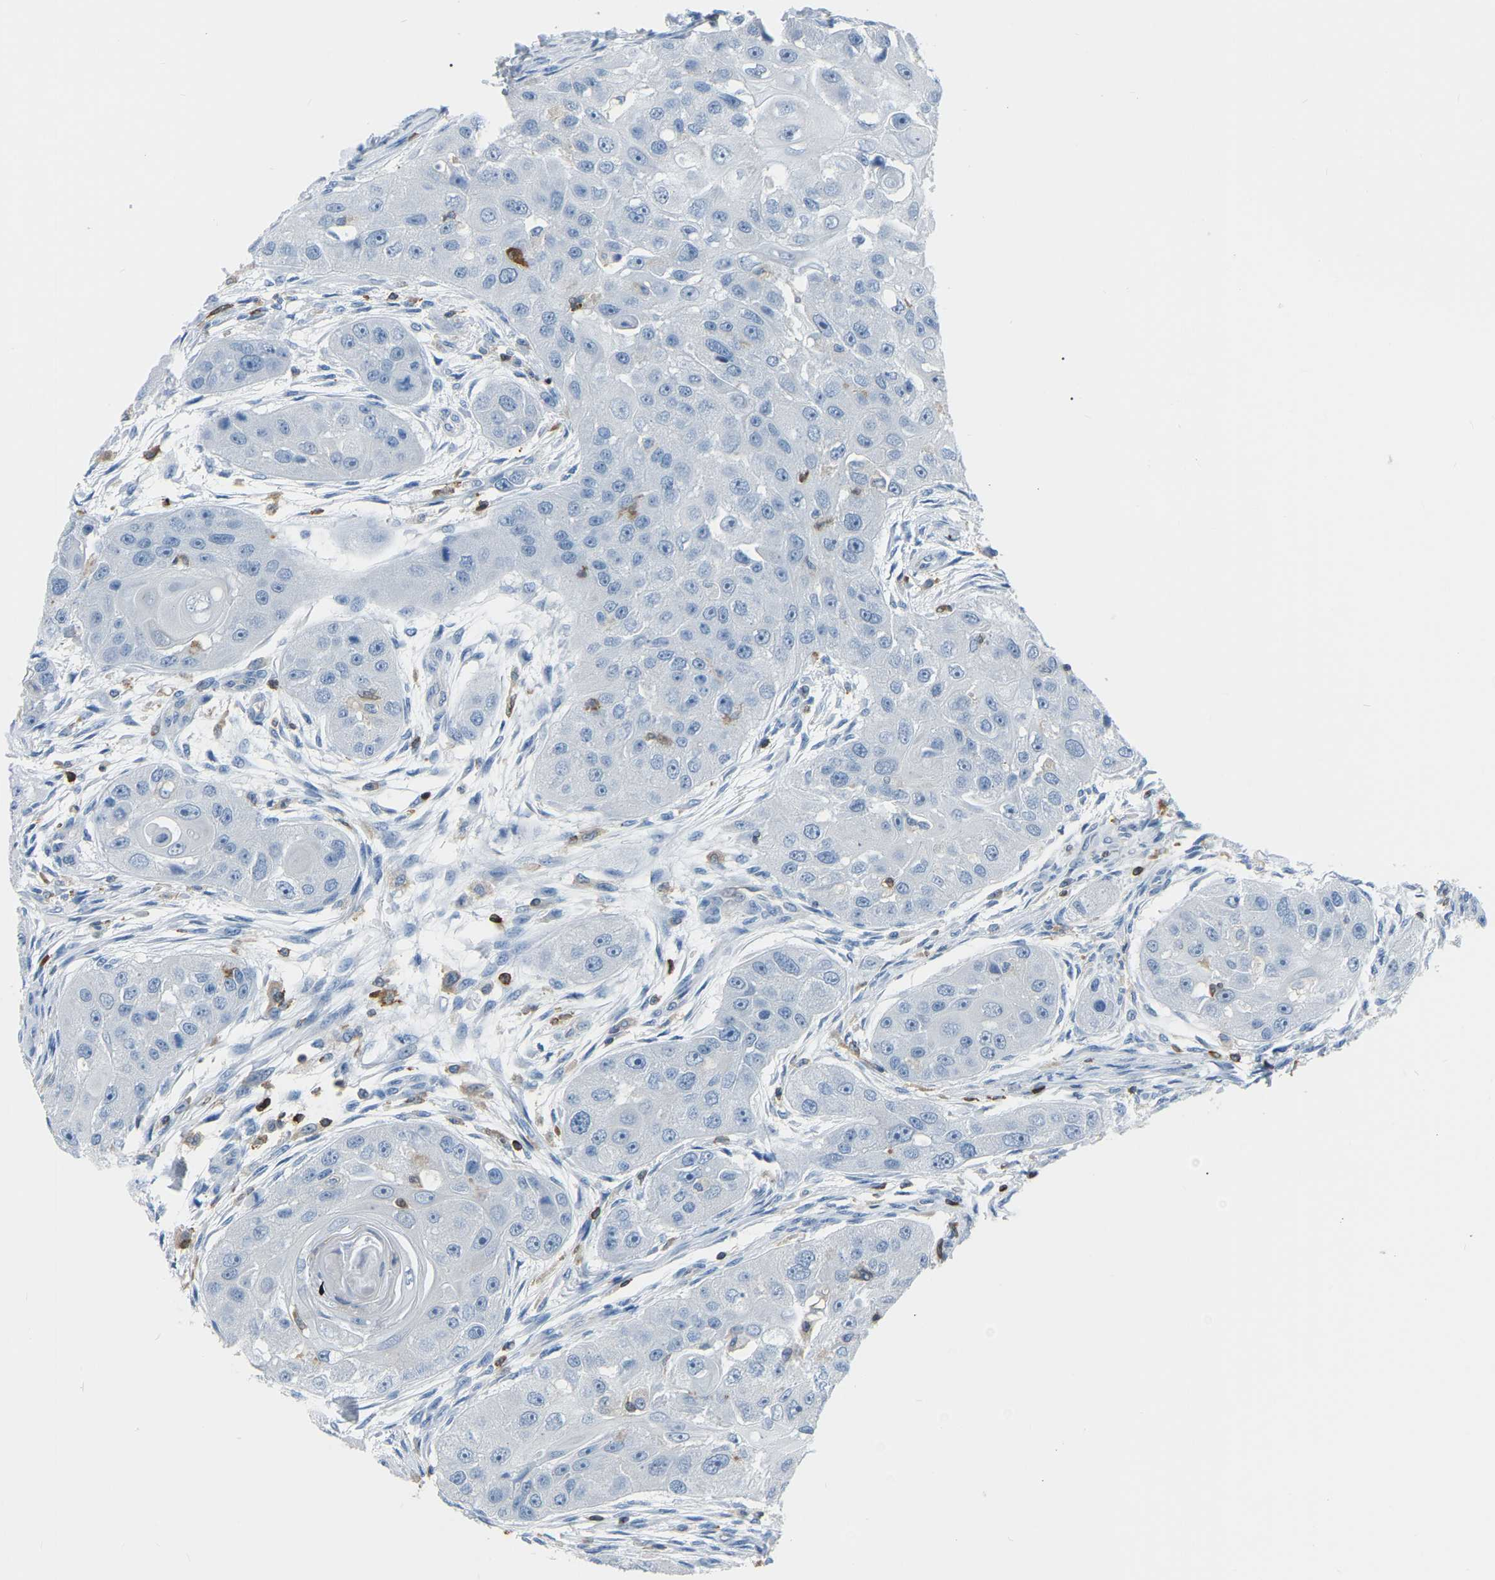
{"staining": {"intensity": "negative", "quantity": "none", "location": "none"}, "tissue": "head and neck cancer", "cell_type": "Tumor cells", "image_type": "cancer", "snomed": [{"axis": "morphology", "description": "Normal tissue, NOS"}, {"axis": "morphology", "description": "Squamous cell carcinoma, NOS"}, {"axis": "topography", "description": "Skeletal muscle"}, {"axis": "topography", "description": "Head-Neck"}], "caption": "Protein analysis of head and neck cancer (squamous cell carcinoma) reveals no significant positivity in tumor cells. (DAB (3,3'-diaminobenzidine) immunohistochemistry, high magnification).", "gene": "ARHGAP45", "patient": {"sex": "male", "age": 51}}